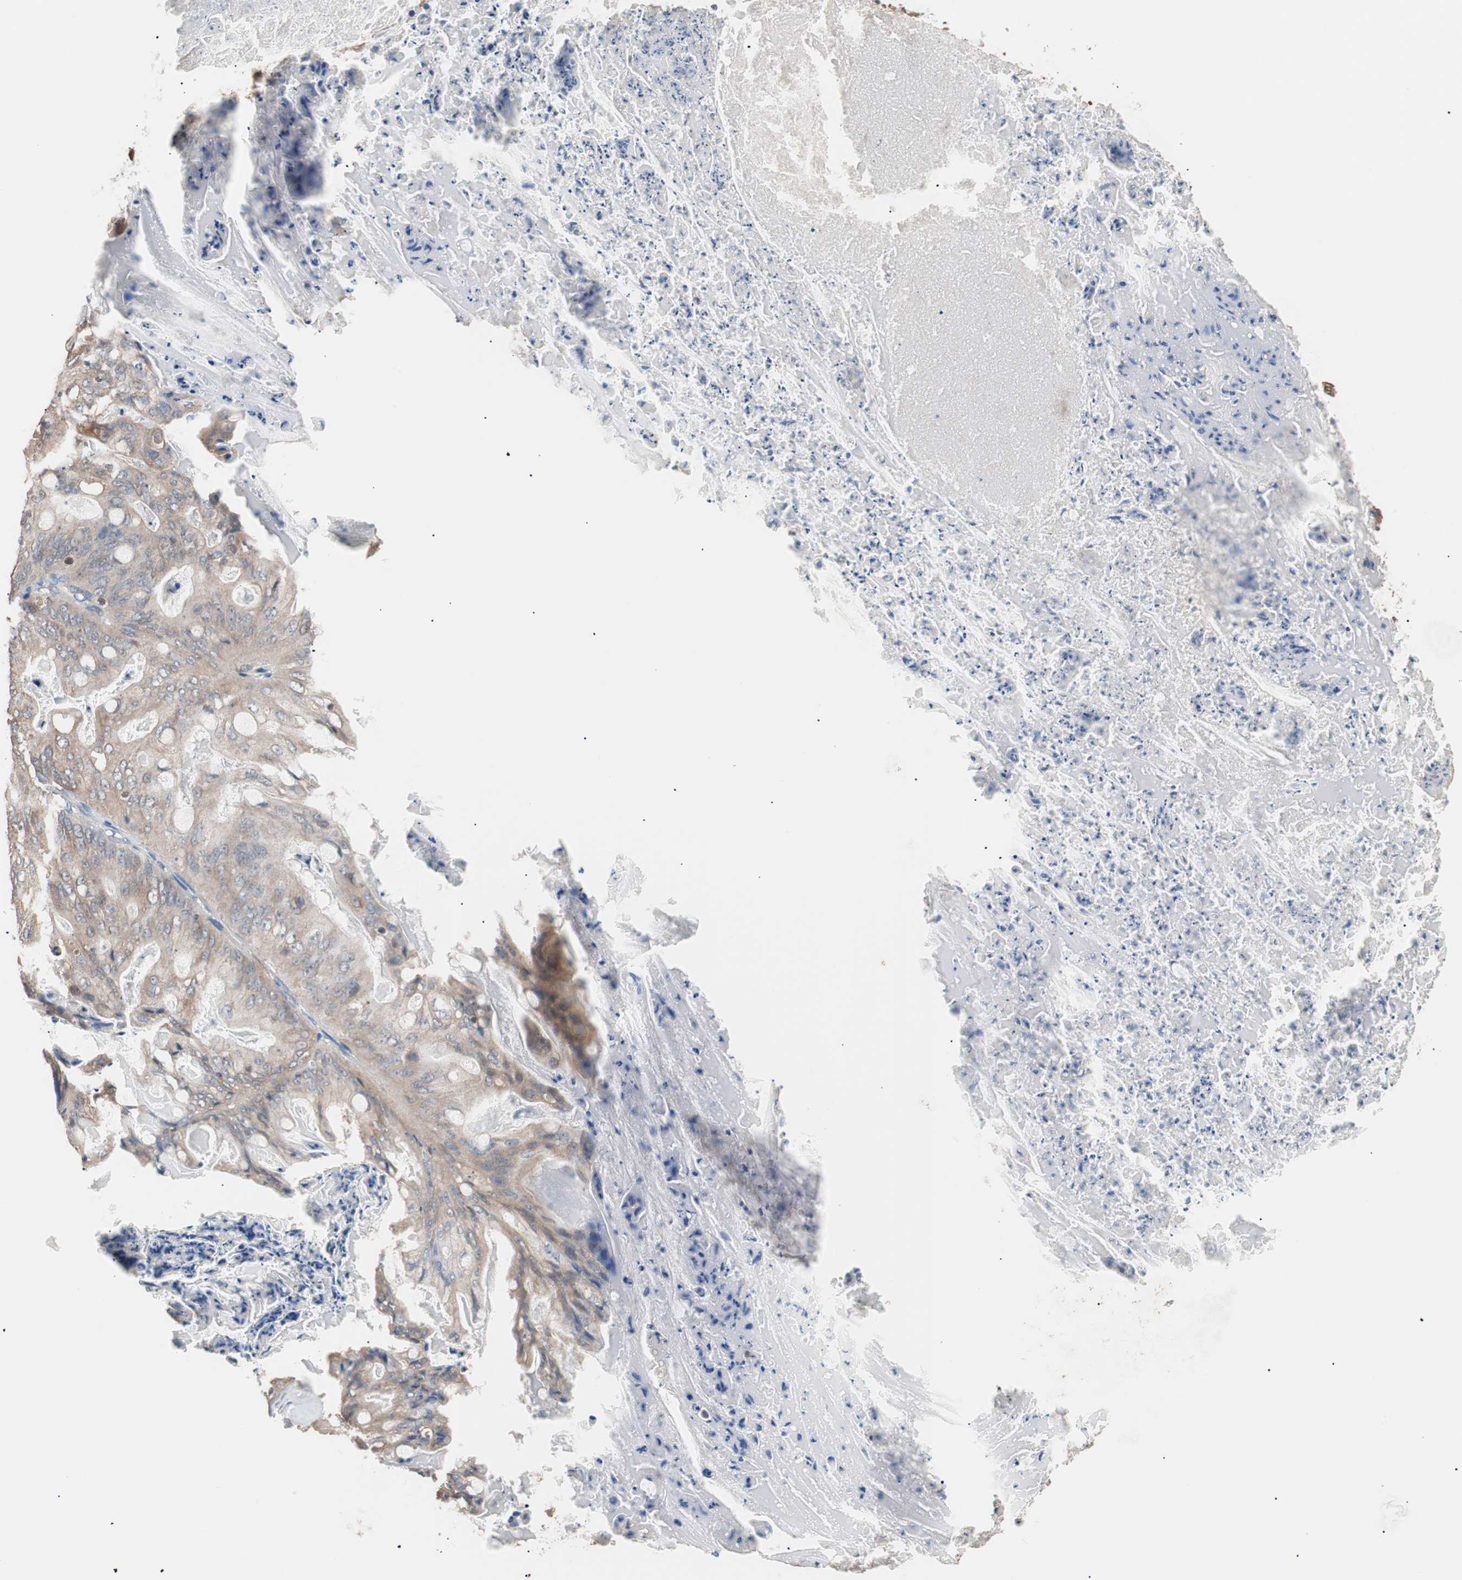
{"staining": {"intensity": "moderate", "quantity": ">75%", "location": "cytoplasmic/membranous"}, "tissue": "ovarian cancer", "cell_type": "Tumor cells", "image_type": "cancer", "snomed": [{"axis": "morphology", "description": "Cystadenocarcinoma, mucinous, NOS"}, {"axis": "topography", "description": "Ovary"}], "caption": "High-power microscopy captured an immunohistochemistry (IHC) image of ovarian cancer (mucinous cystadenocarcinoma), revealing moderate cytoplasmic/membranous positivity in about >75% of tumor cells. The staining was performed using DAB (3,3'-diaminobenzidine) to visualize the protein expression in brown, while the nuclei were stained in blue with hematoxylin (Magnification: 20x).", "gene": "GLYCTK", "patient": {"sex": "female", "age": 36}}